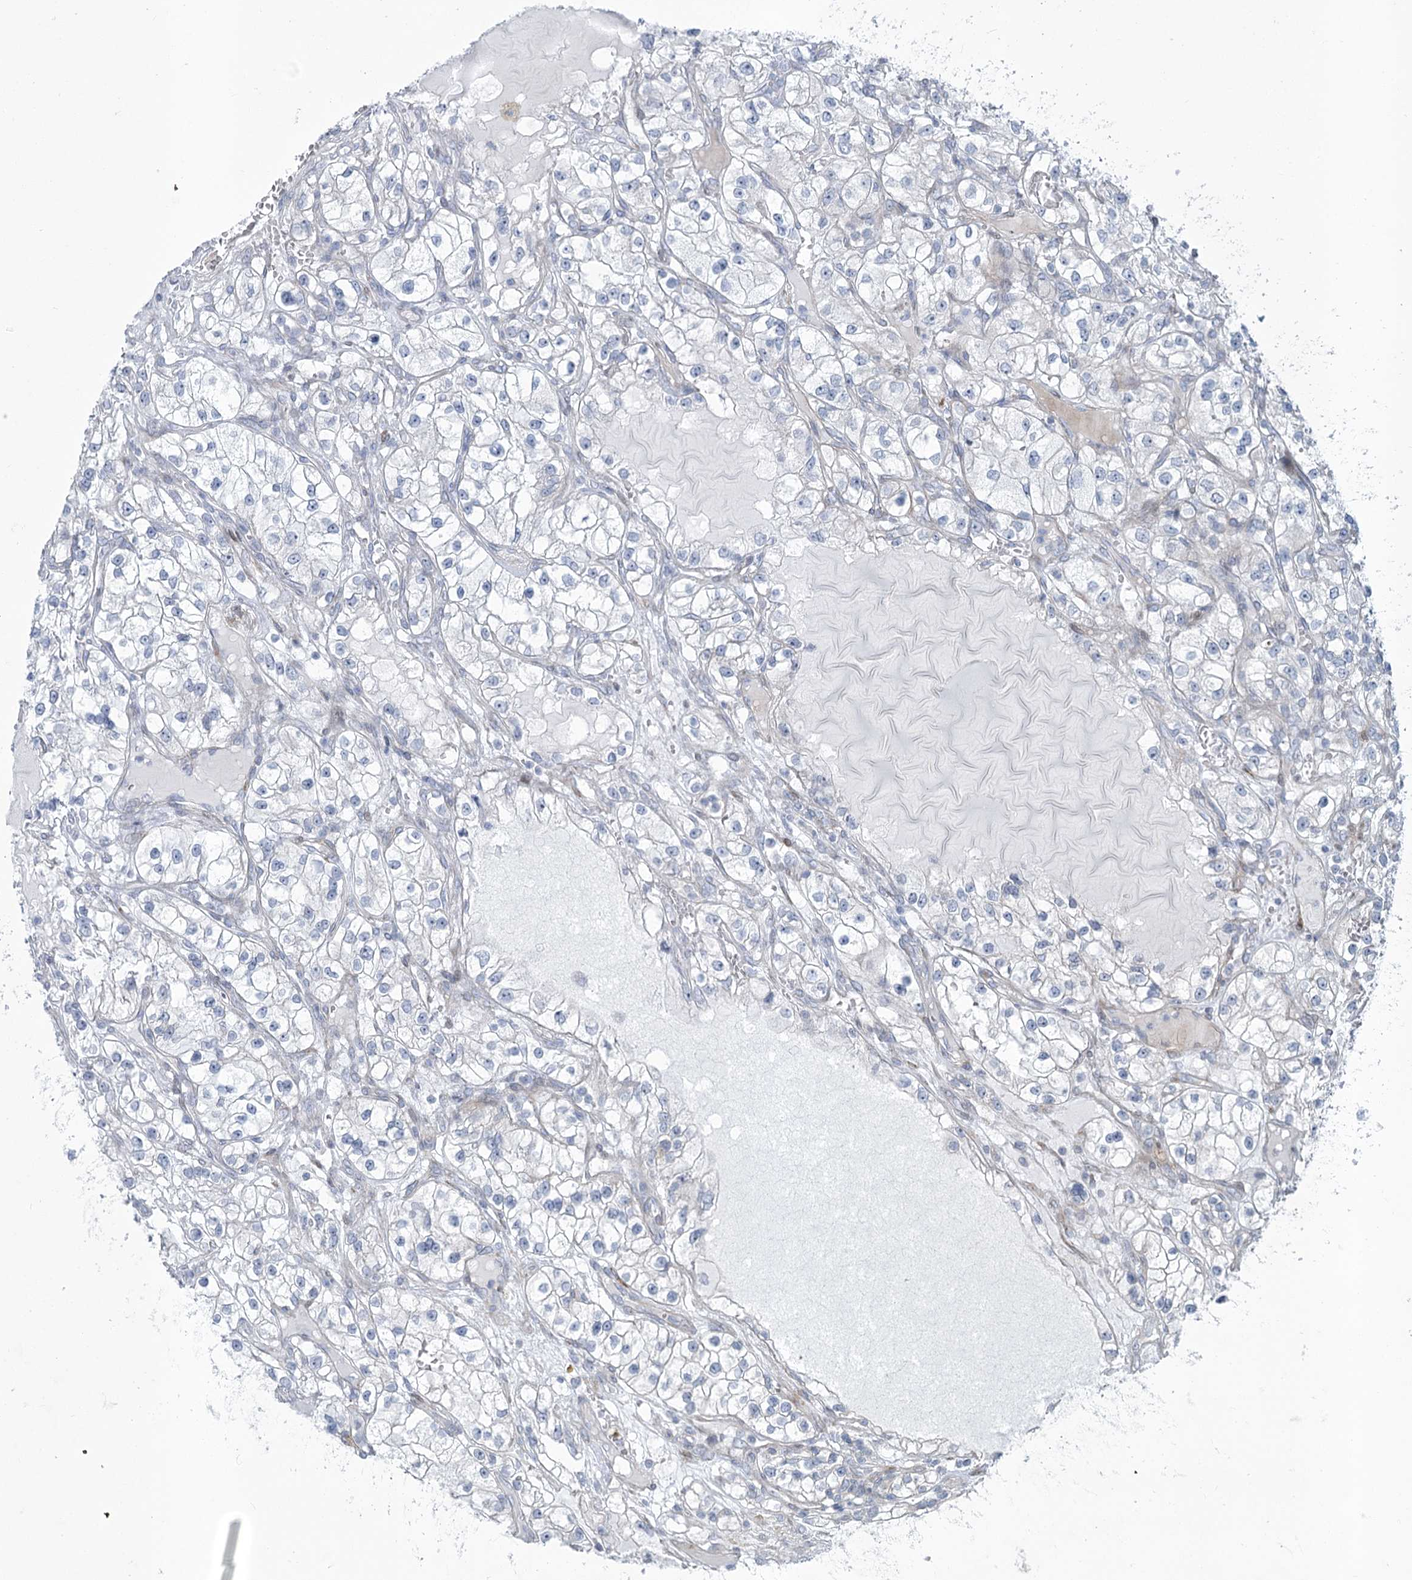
{"staining": {"intensity": "negative", "quantity": "none", "location": "none"}, "tissue": "renal cancer", "cell_type": "Tumor cells", "image_type": "cancer", "snomed": [{"axis": "morphology", "description": "Adenocarcinoma, NOS"}, {"axis": "topography", "description": "Kidney"}], "caption": "The immunohistochemistry histopathology image has no significant staining in tumor cells of renal cancer (adenocarcinoma) tissue.", "gene": "ABITRAM", "patient": {"sex": "female", "age": 57}}